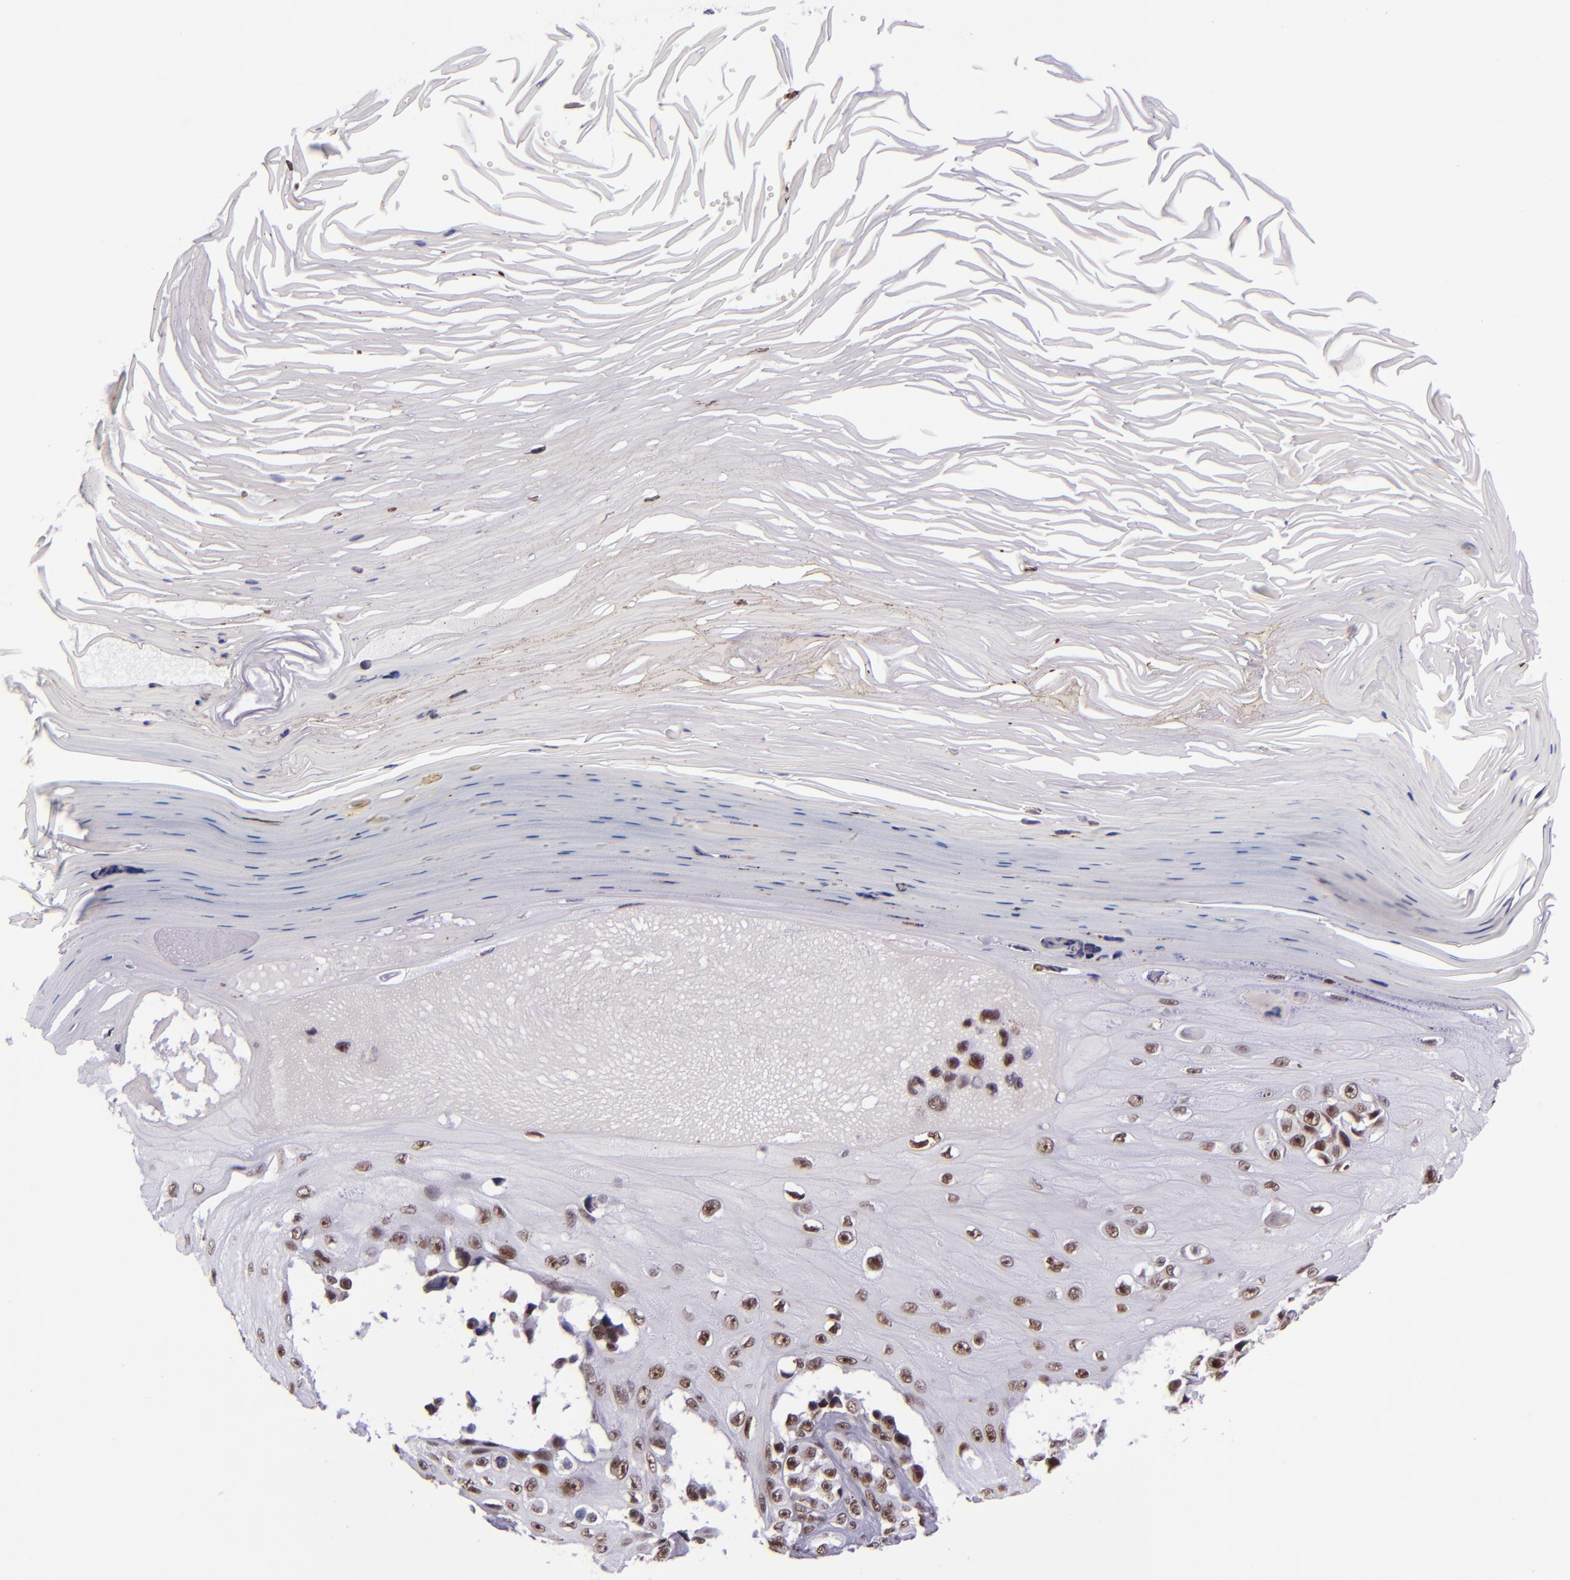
{"staining": {"intensity": "moderate", "quantity": ">75%", "location": "nuclear"}, "tissue": "melanoma", "cell_type": "Tumor cells", "image_type": "cancer", "snomed": [{"axis": "morphology", "description": "Malignant melanoma, NOS"}, {"axis": "topography", "description": "Skin"}], "caption": "Malignant melanoma was stained to show a protein in brown. There is medium levels of moderate nuclear expression in approximately >75% of tumor cells. (Stains: DAB in brown, nuclei in blue, Microscopy: brightfield microscopy at high magnification).", "gene": "GPKOW", "patient": {"sex": "female", "age": 82}}